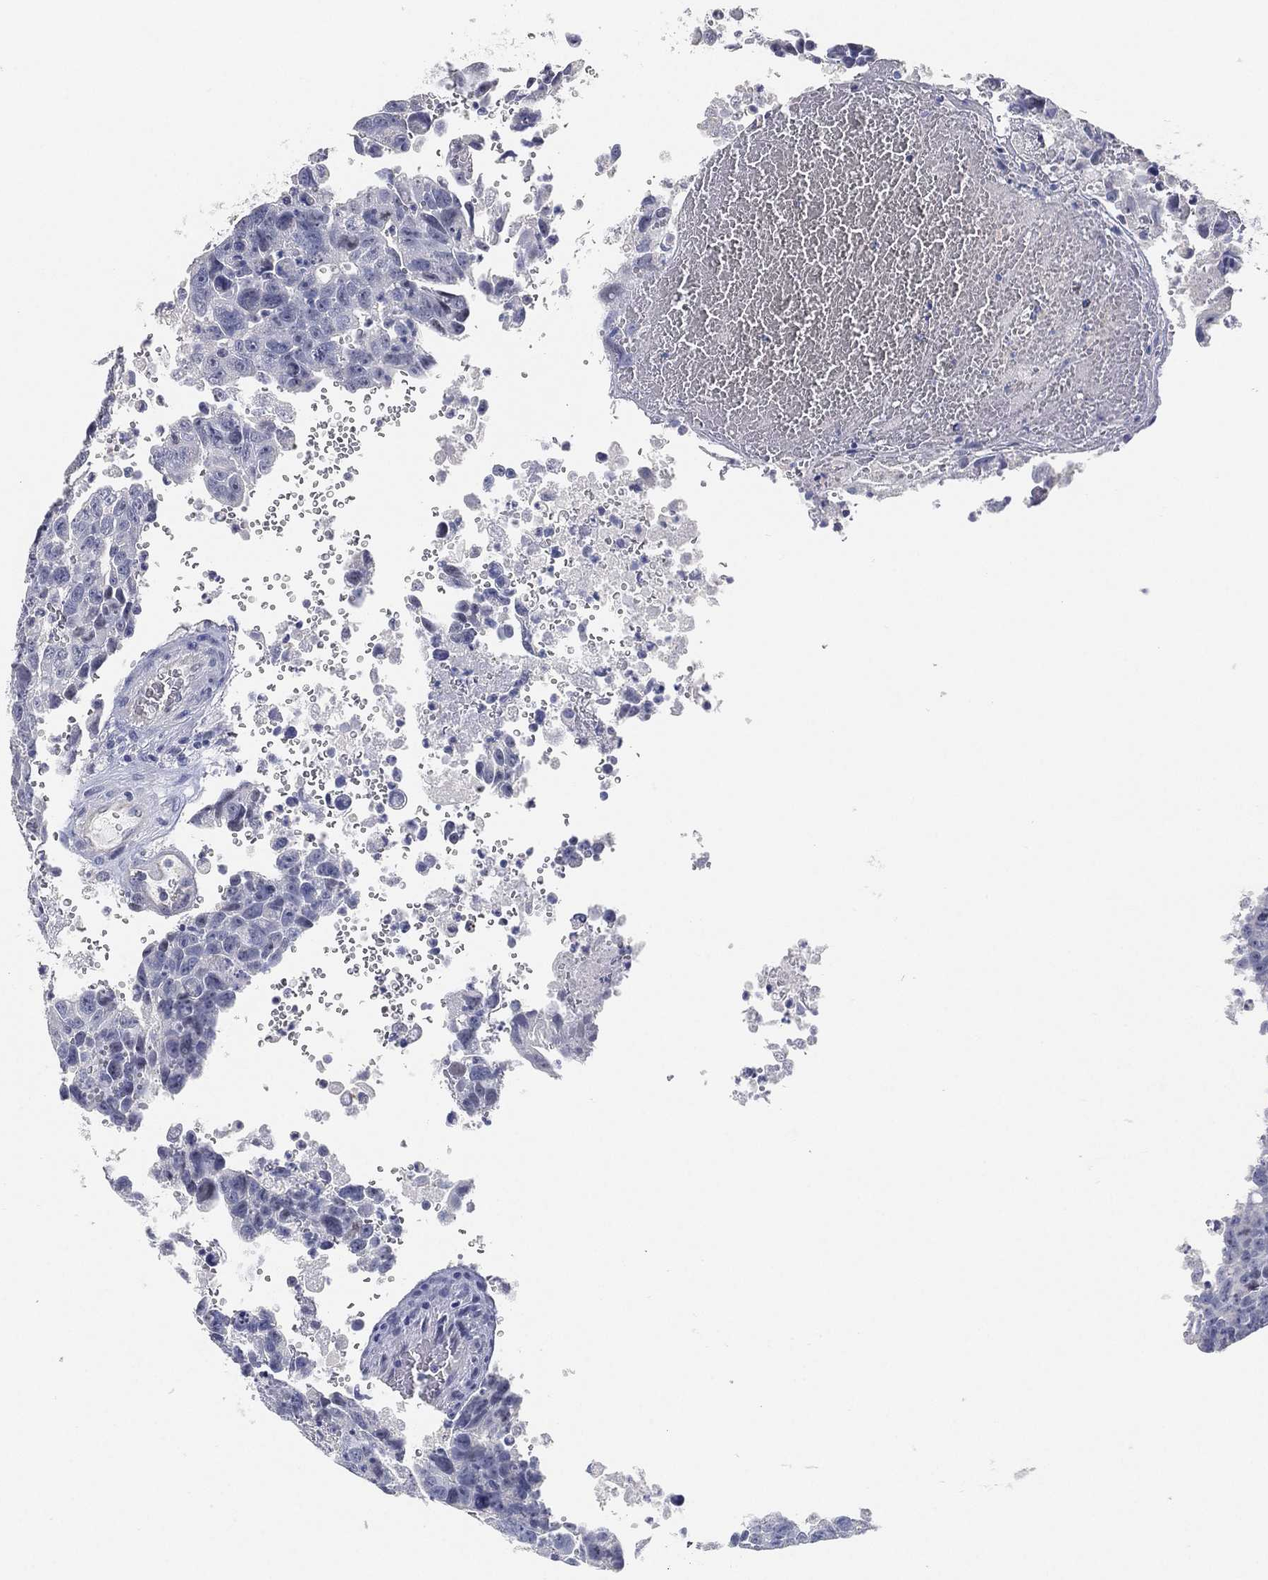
{"staining": {"intensity": "negative", "quantity": "none", "location": "none"}, "tissue": "testis cancer", "cell_type": "Tumor cells", "image_type": "cancer", "snomed": [{"axis": "morphology", "description": "Carcinoma, Embryonal, NOS"}, {"axis": "topography", "description": "Testis"}], "caption": "IHC image of neoplastic tissue: testis cancer (embryonal carcinoma) stained with DAB (3,3'-diaminobenzidine) exhibits no significant protein positivity in tumor cells.", "gene": "FAM187B", "patient": {"sex": "male", "age": 24}}